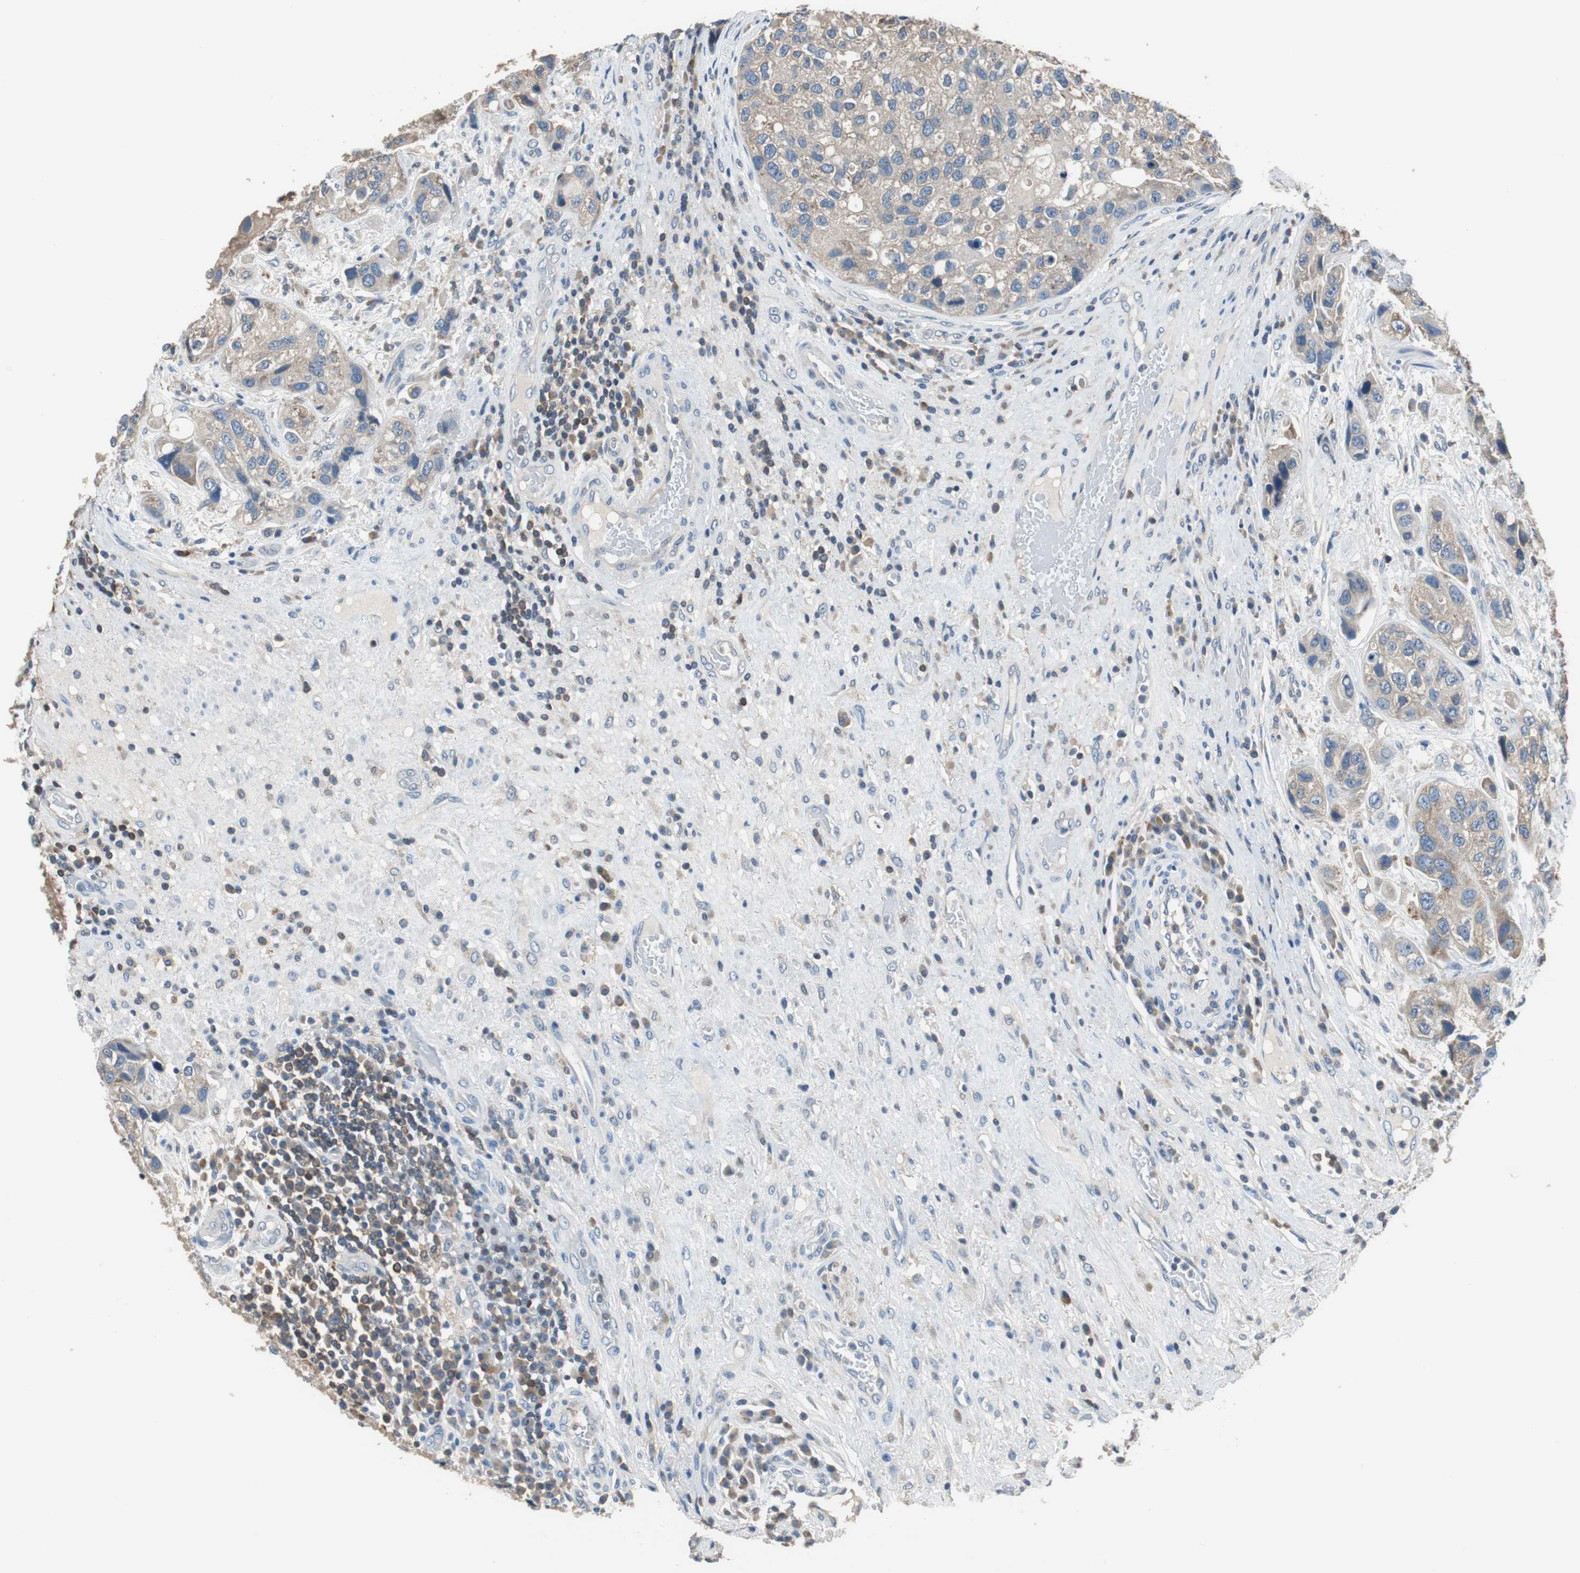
{"staining": {"intensity": "weak", "quantity": ">75%", "location": "cytoplasmic/membranous"}, "tissue": "urothelial cancer", "cell_type": "Tumor cells", "image_type": "cancer", "snomed": [{"axis": "morphology", "description": "Urothelial carcinoma, High grade"}, {"axis": "topography", "description": "Urinary bladder"}], "caption": "A low amount of weak cytoplasmic/membranous expression is appreciated in approximately >75% of tumor cells in urothelial cancer tissue. (IHC, brightfield microscopy, high magnification).", "gene": "PRKCA", "patient": {"sex": "female", "age": 64}}